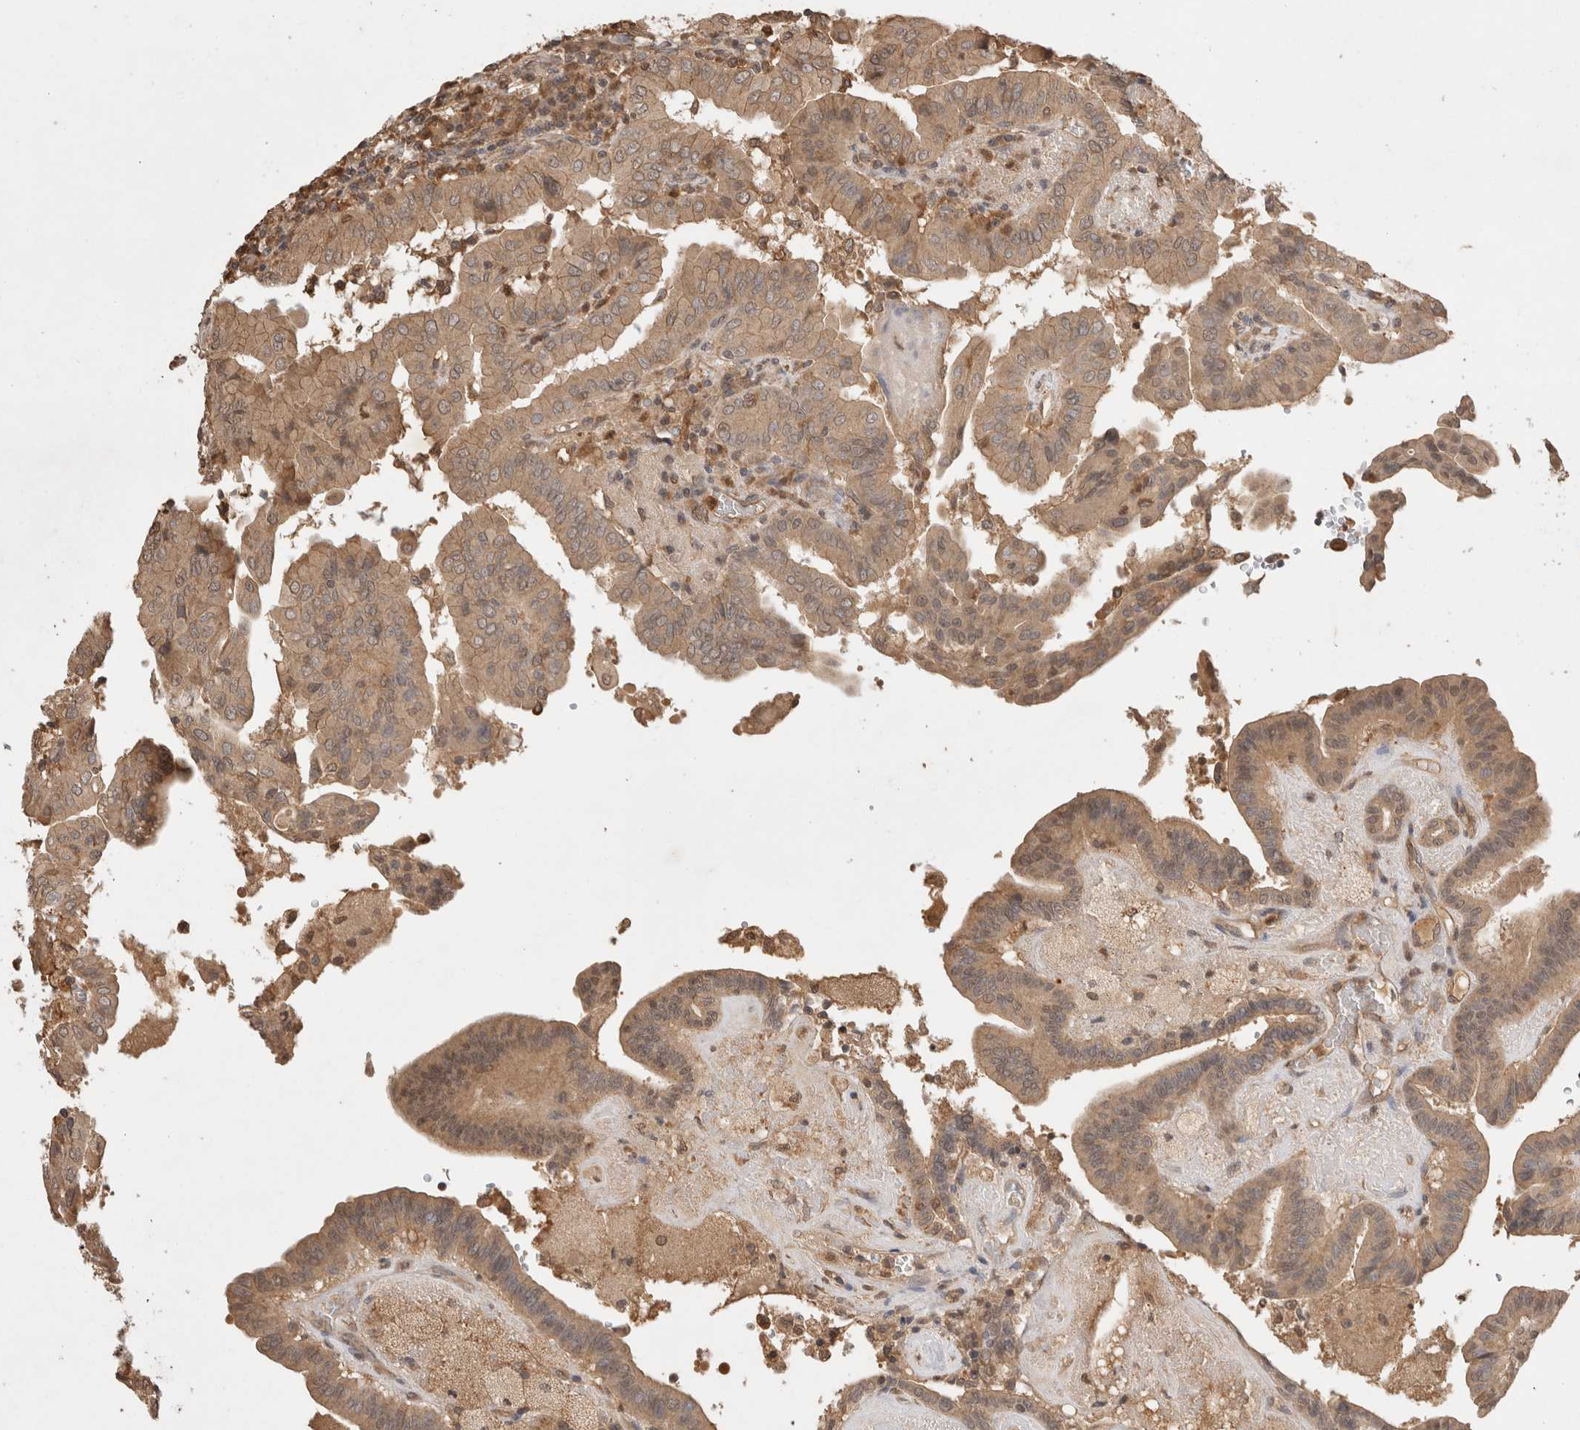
{"staining": {"intensity": "moderate", "quantity": ">75%", "location": "cytoplasmic/membranous"}, "tissue": "thyroid cancer", "cell_type": "Tumor cells", "image_type": "cancer", "snomed": [{"axis": "morphology", "description": "Papillary adenocarcinoma, NOS"}, {"axis": "topography", "description": "Thyroid gland"}], "caption": "High-power microscopy captured an immunohistochemistry micrograph of thyroid cancer (papillary adenocarcinoma), revealing moderate cytoplasmic/membranous positivity in approximately >75% of tumor cells.", "gene": "PRMT3", "patient": {"sex": "male", "age": 33}}